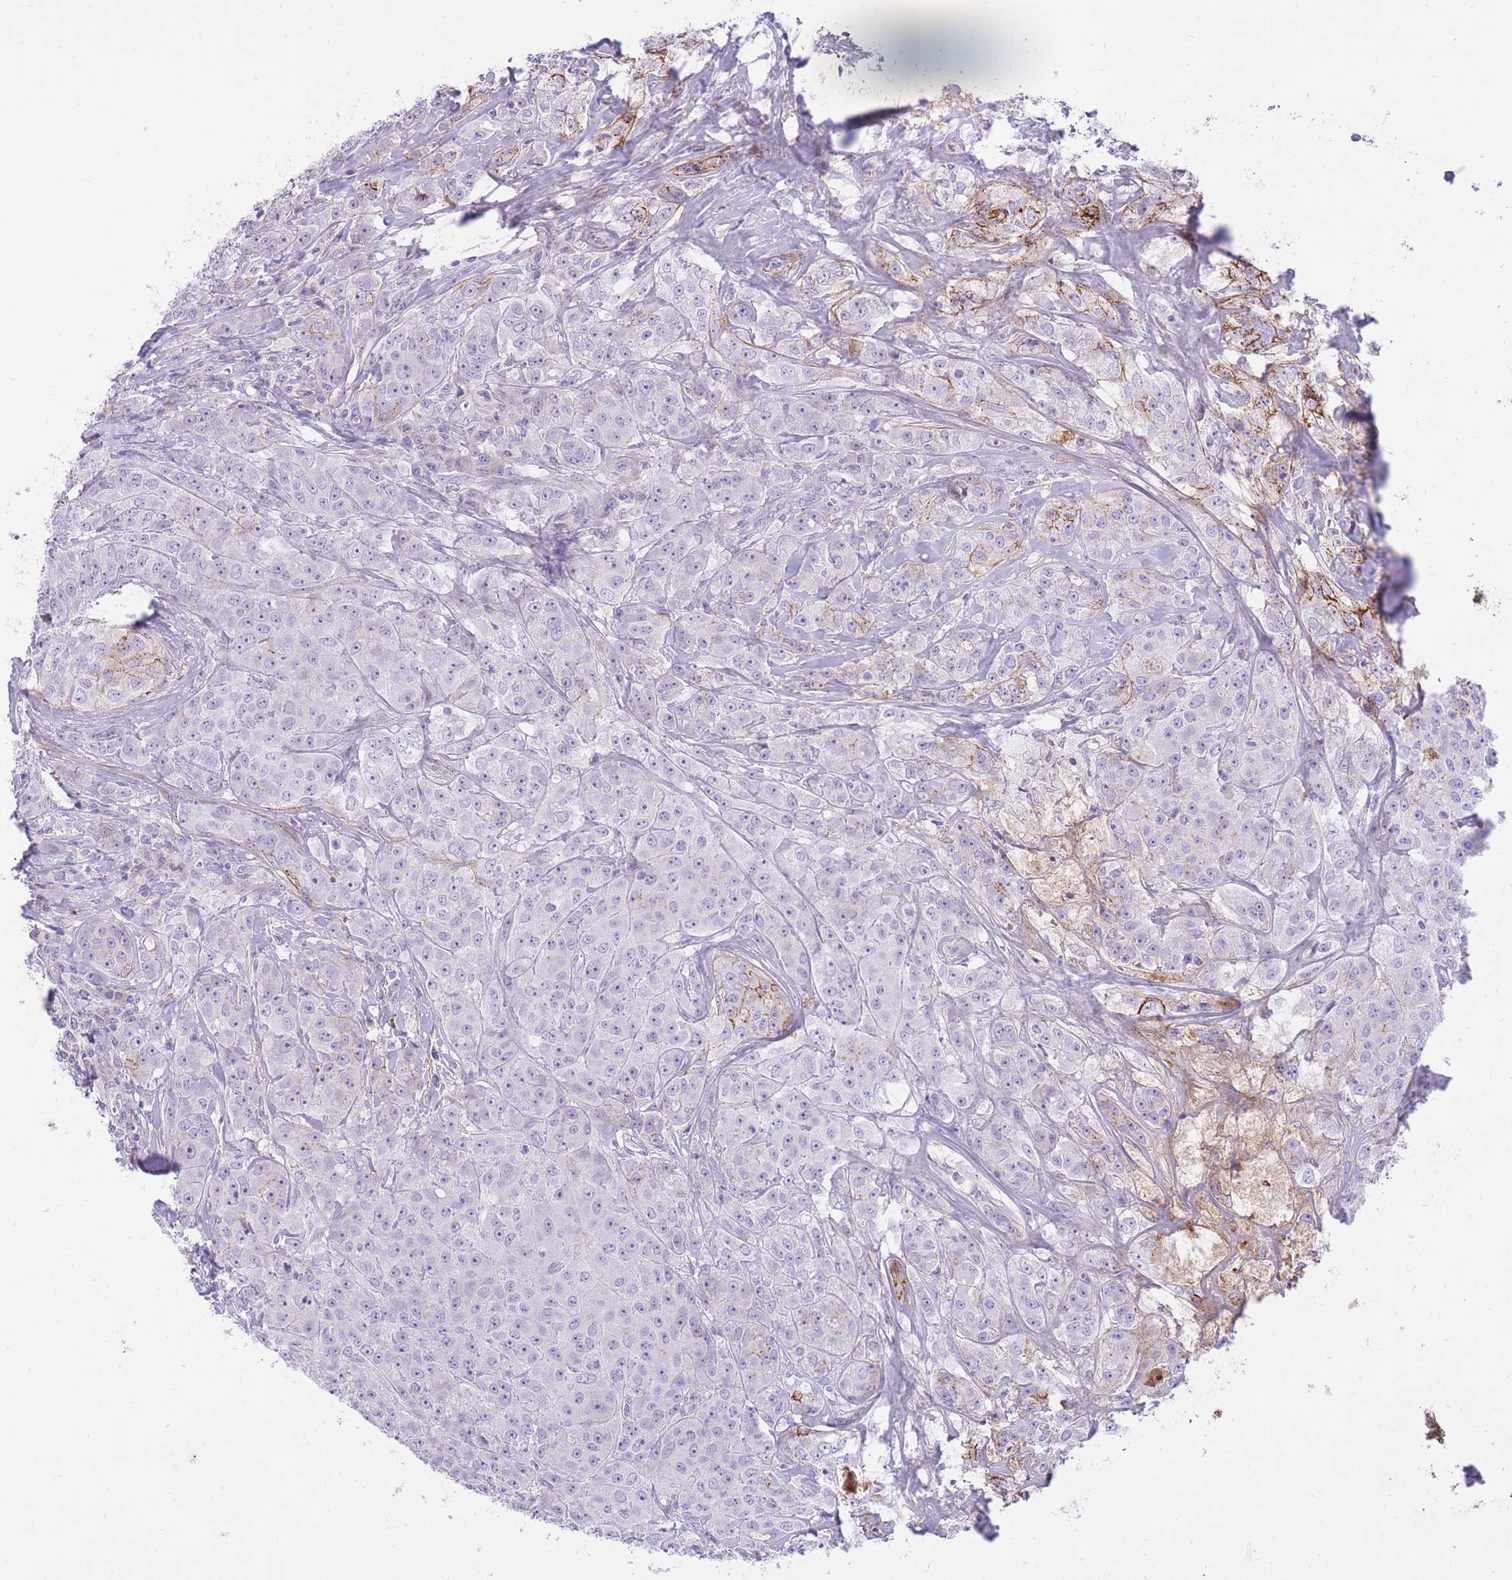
{"staining": {"intensity": "negative", "quantity": "none", "location": "none"}, "tissue": "breast cancer", "cell_type": "Tumor cells", "image_type": "cancer", "snomed": [{"axis": "morphology", "description": "Duct carcinoma"}, {"axis": "topography", "description": "Breast"}], "caption": "This is a image of immunohistochemistry staining of breast invasive ductal carcinoma, which shows no staining in tumor cells.", "gene": "HRG", "patient": {"sex": "female", "age": 43}}